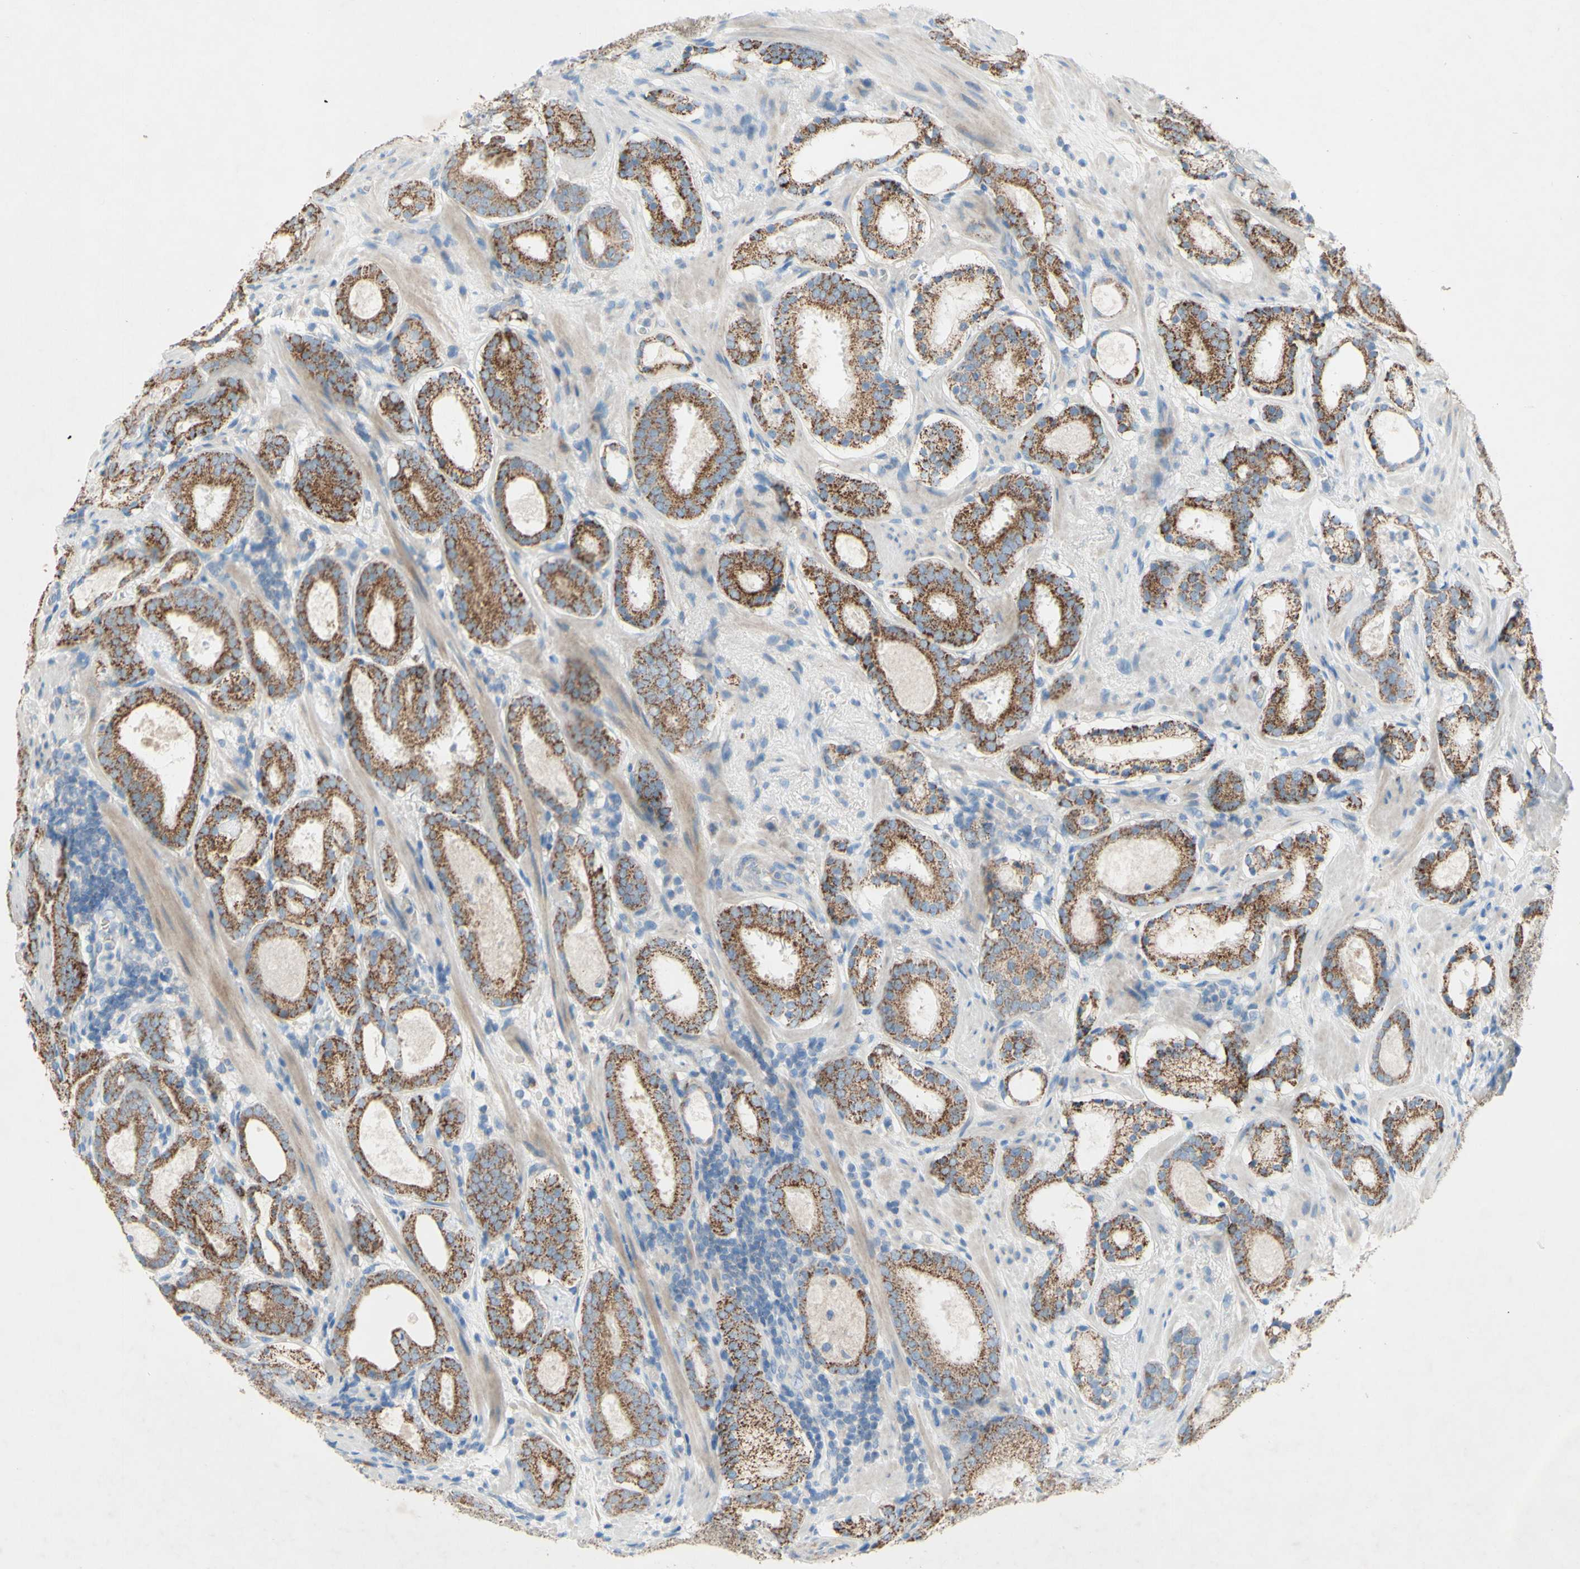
{"staining": {"intensity": "moderate", "quantity": ">75%", "location": "cytoplasmic/membranous"}, "tissue": "prostate cancer", "cell_type": "Tumor cells", "image_type": "cancer", "snomed": [{"axis": "morphology", "description": "Adenocarcinoma, Low grade"}, {"axis": "topography", "description": "Prostate"}], "caption": "The photomicrograph displays immunohistochemical staining of prostate adenocarcinoma (low-grade). There is moderate cytoplasmic/membranous expression is appreciated in about >75% of tumor cells.", "gene": "ACADL", "patient": {"sex": "male", "age": 69}}